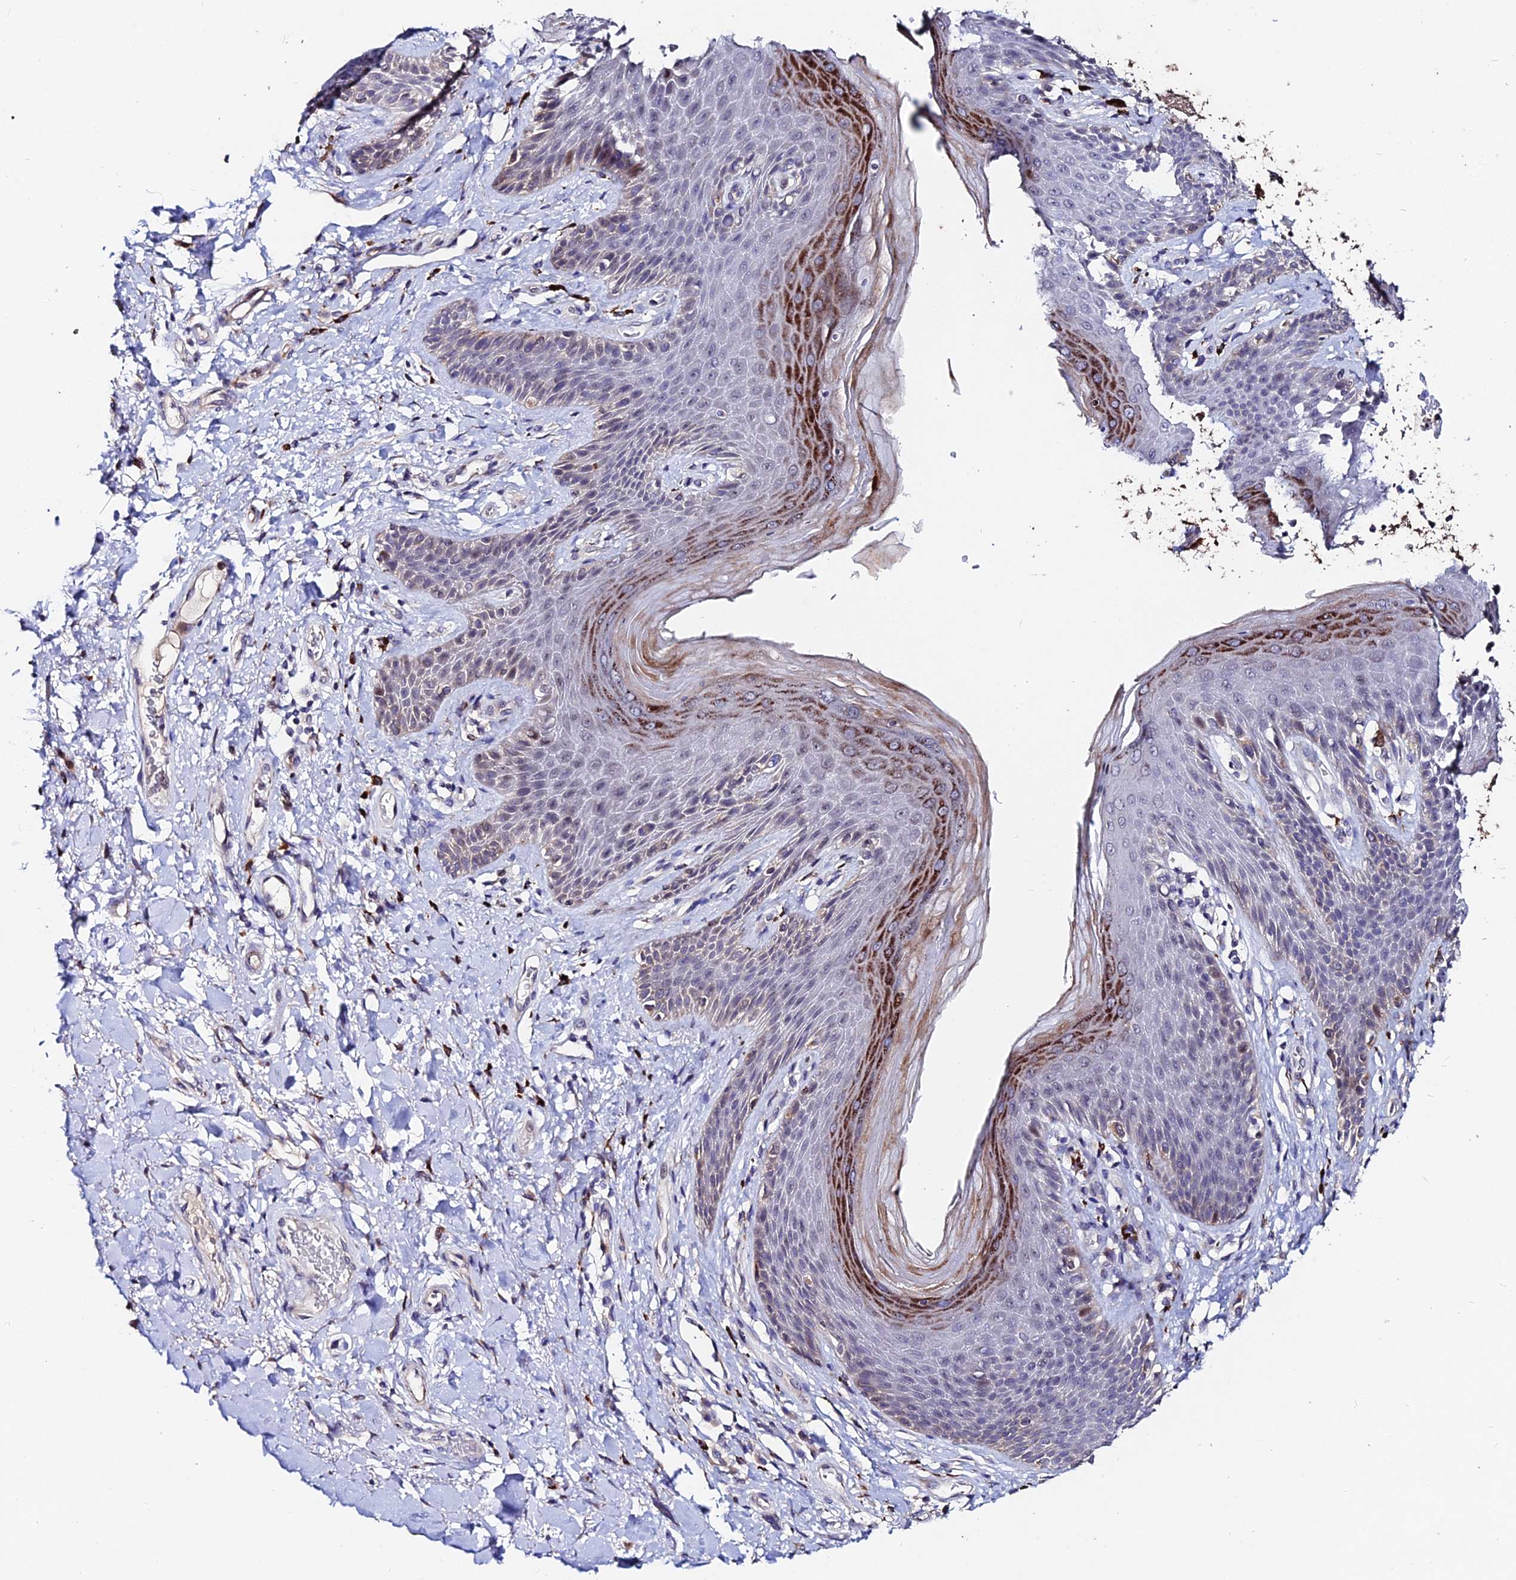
{"staining": {"intensity": "moderate", "quantity": "25%-75%", "location": "cytoplasmic/membranous,nuclear"}, "tissue": "skin", "cell_type": "Epidermal cells", "image_type": "normal", "snomed": [{"axis": "morphology", "description": "Normal tissue, NOS"}, {"axis": "topography", "description": "Anal"}], "caption": "The histopathology image exhibits staining of unremarkable skin, revealing moderate cytoplasmic/membranous,nuclear protein positivity (brown color) within epidermal cells.", "gene": "ACTR5", "patient": {"sex": "female", "age": 89}}